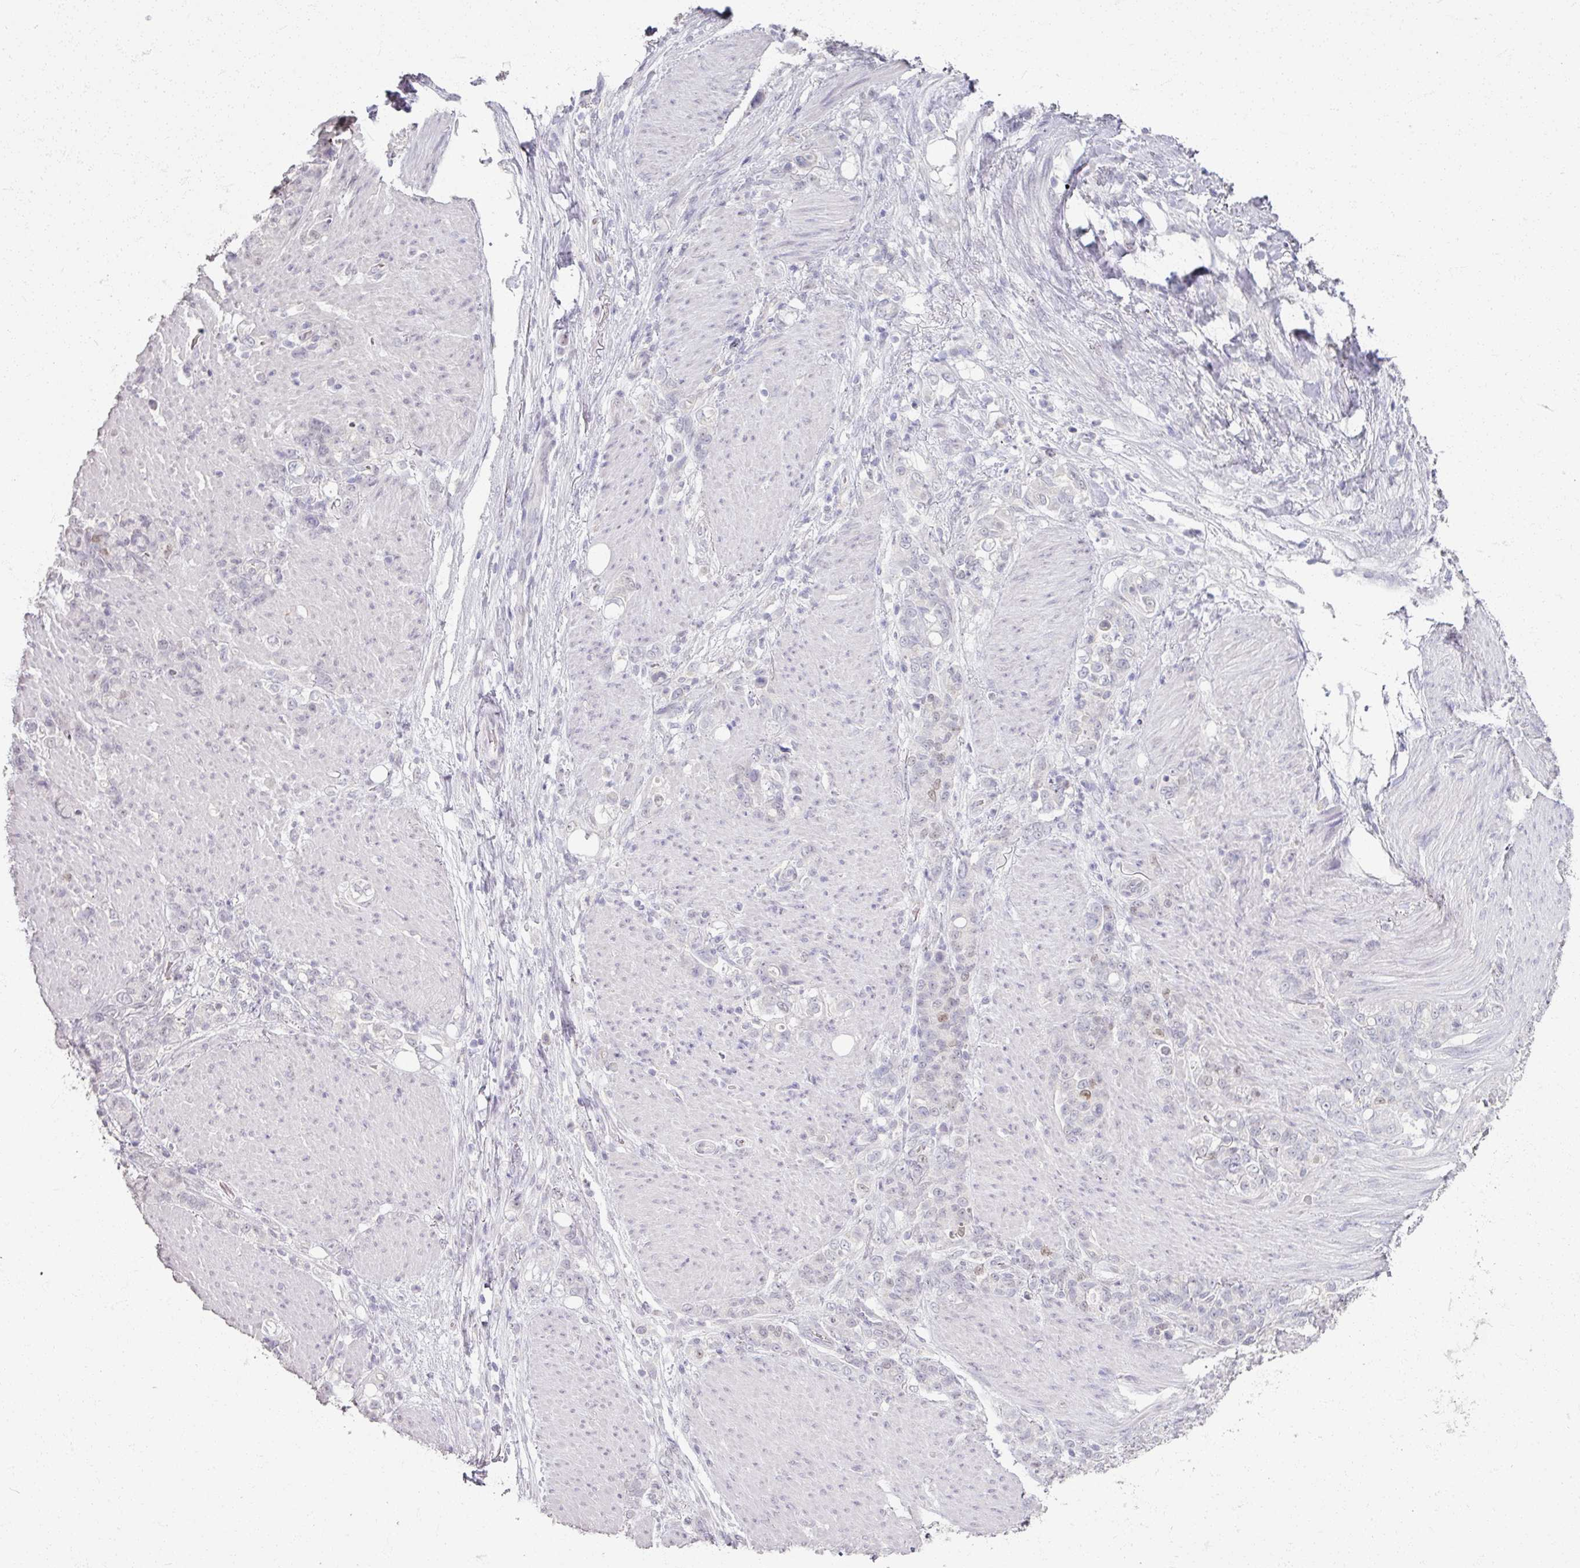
{"staining": {"intensity": "negative", "quantity": "none", "location": "none"}, "tissue": "stomach cancer", "cell_type": "Tumor cells", "image_type": "cancer", "snomed": [{"axis": "morphology", "description": "Adenocarcinoma, NOS"}, {"axis": "topography", "description": "Stomach"}], "caption": "Image shows no protein expression in tumor cells of stomach cancer (adenocarcinoma) tissue. (DAB (3,3'-diaminobenzidine) IHC, high magnification).", "gene": "SOX11", "patient": {"sex": "female", "age": 79}}